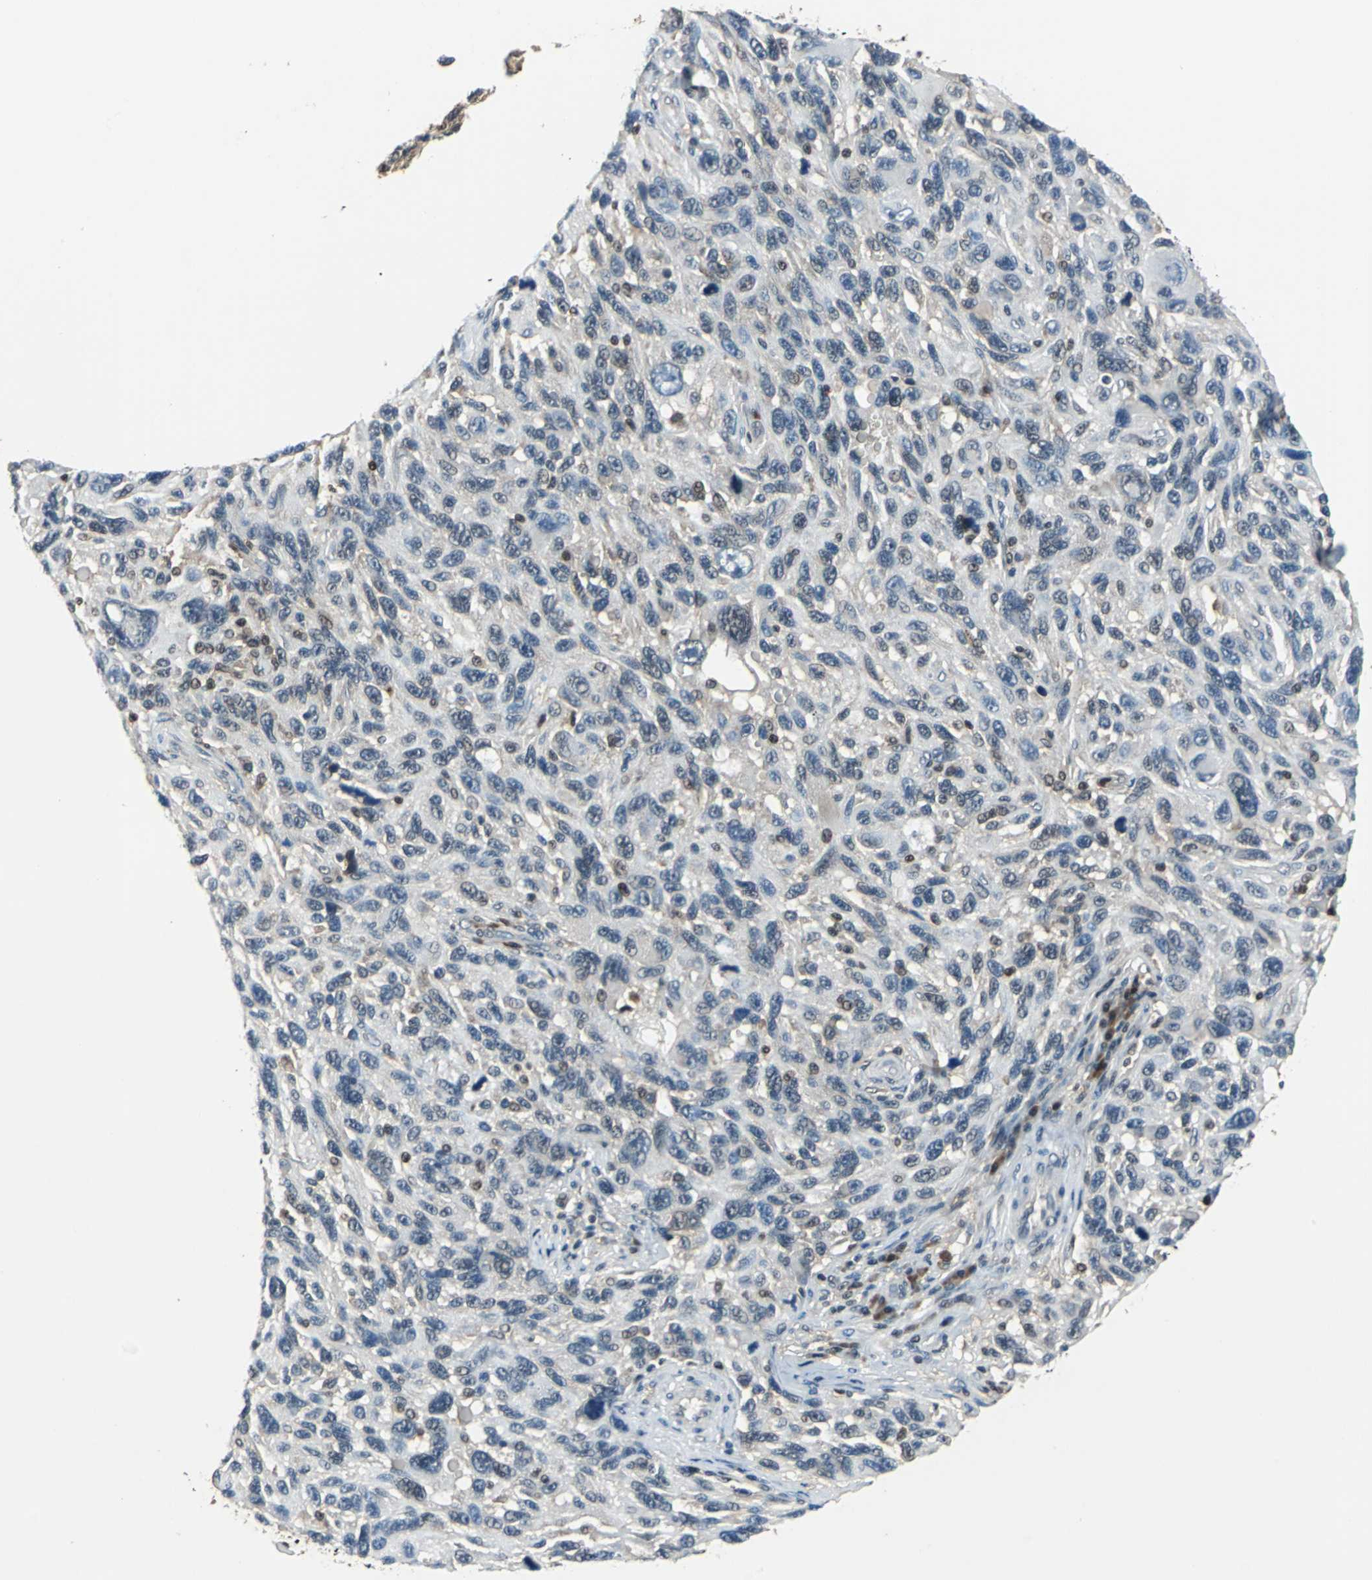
{"staining": {"intensity": "weak", "quantity": "25%-75%", "location": "cytoplasmic/membranous,nuclear"}, "tissue": "melanoma", "cell_type": "Tumor cells", "image_type": "cancer", "snomed": [{"axis": "morphology", "description": "Malignant melanoma, NOS"}, {"axis": "topography", "description": "Skin"}], "caption": "Immunohistochemistry micrograph of melanoma stained for a protein (brown), which exhibits low levels of weak cytoplasmic/membranous and nuclear positivity in approximately 25%-75% of tumor cells.", "gene": "PSME1", "patient": {"sex": "male", "age": 53}}